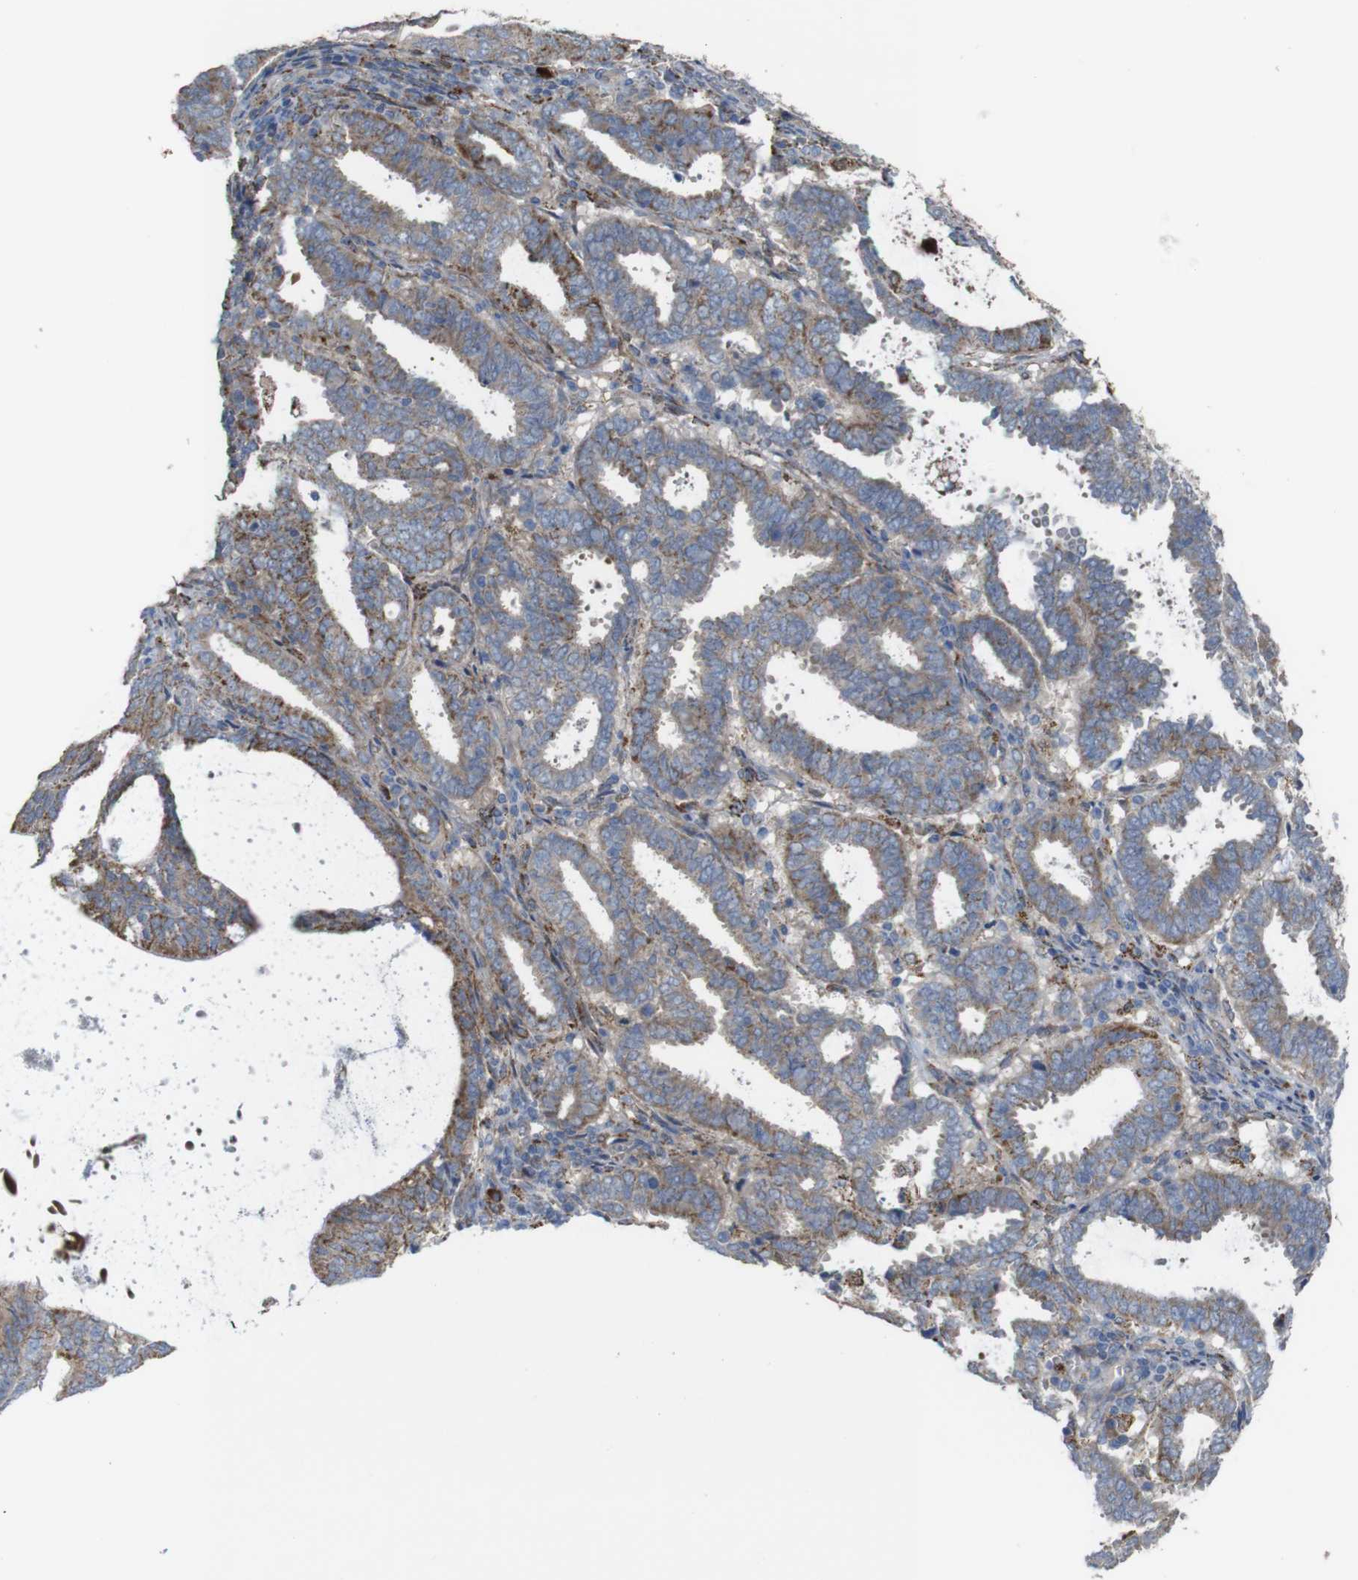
{"staining": {"intensity": "moderate", "quantity": "<25%", "location": "cytoplasmic/membranous"}, "tissue": "endometrial cancer", "cell_type": "Tumor cells", "image_type": "cancer", "snomed": [{"axis": "morphology", "description": "Adenocarcinoma, NOS"}, {"axis": "topography", "description": "Uterus"}], "caption": "A histopathology image showing moderate cytoplasmic/membranous expression in about <25% of tumor cells in endometrial adenocarcinoma, as visualized by brown immunohistochemical staining.", "gene": "PTPRR", "patient": {"sex": "female", "age": 83}}